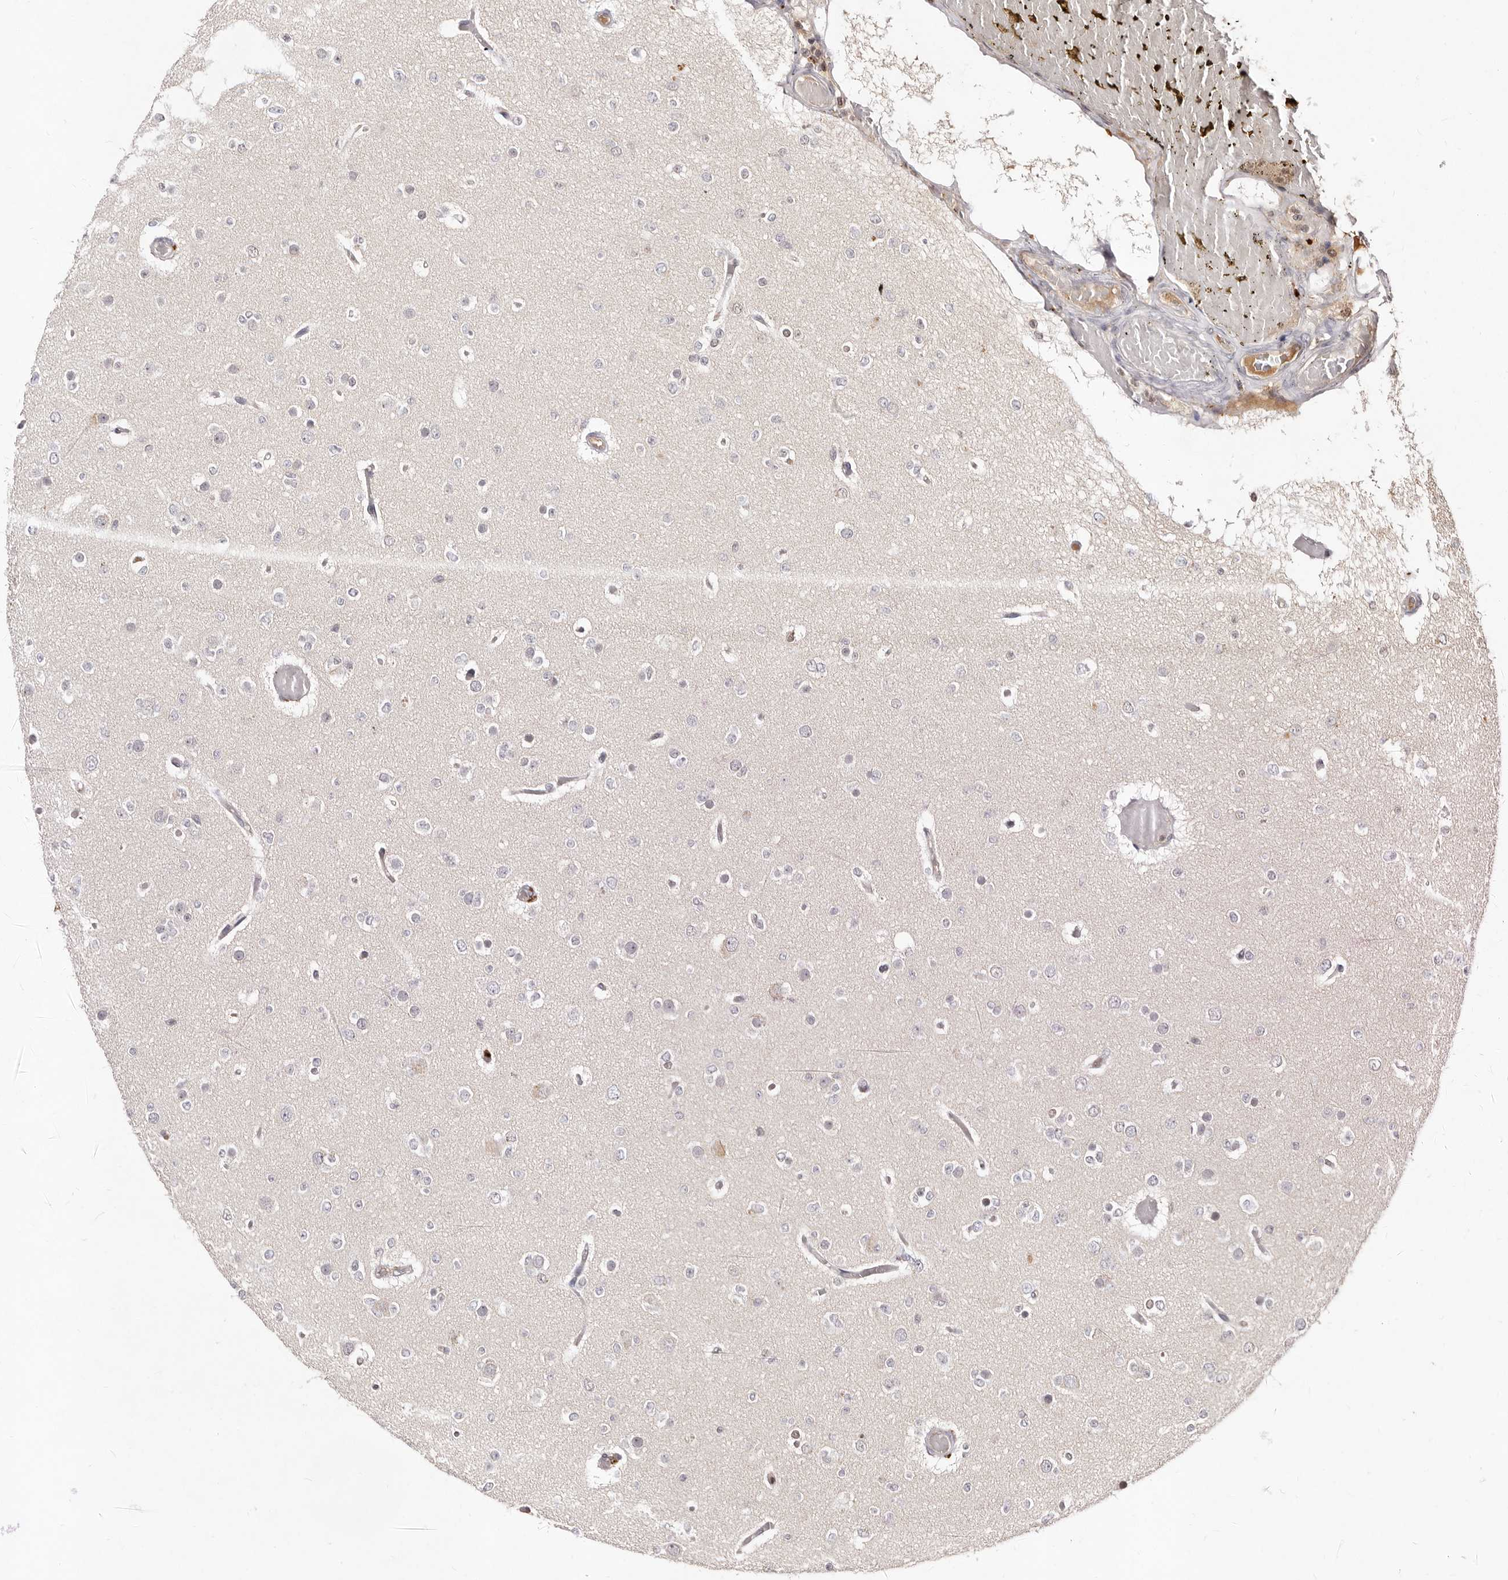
{"staining": {"intensity": "negative", "quantity": "none", "location": "none"}, "tissue": "glioma", "cell_type": "Tumor cells", "image_type": "cancer", "snomed": [{"axis": "morphology", "description": "Glioma, malignant, Low grade"}, {"axis": "topography", "description": "Brain"}], "caption": "High magnification brightfield microscopy of glioma stained with DAB (3,3'-diaminobenzidine) (brown) and counterstained with hematoxylin (blue): tumor cells show no significant expression.", "gene": "LCORL", "patient": {"sex": "female", "age": 22}}